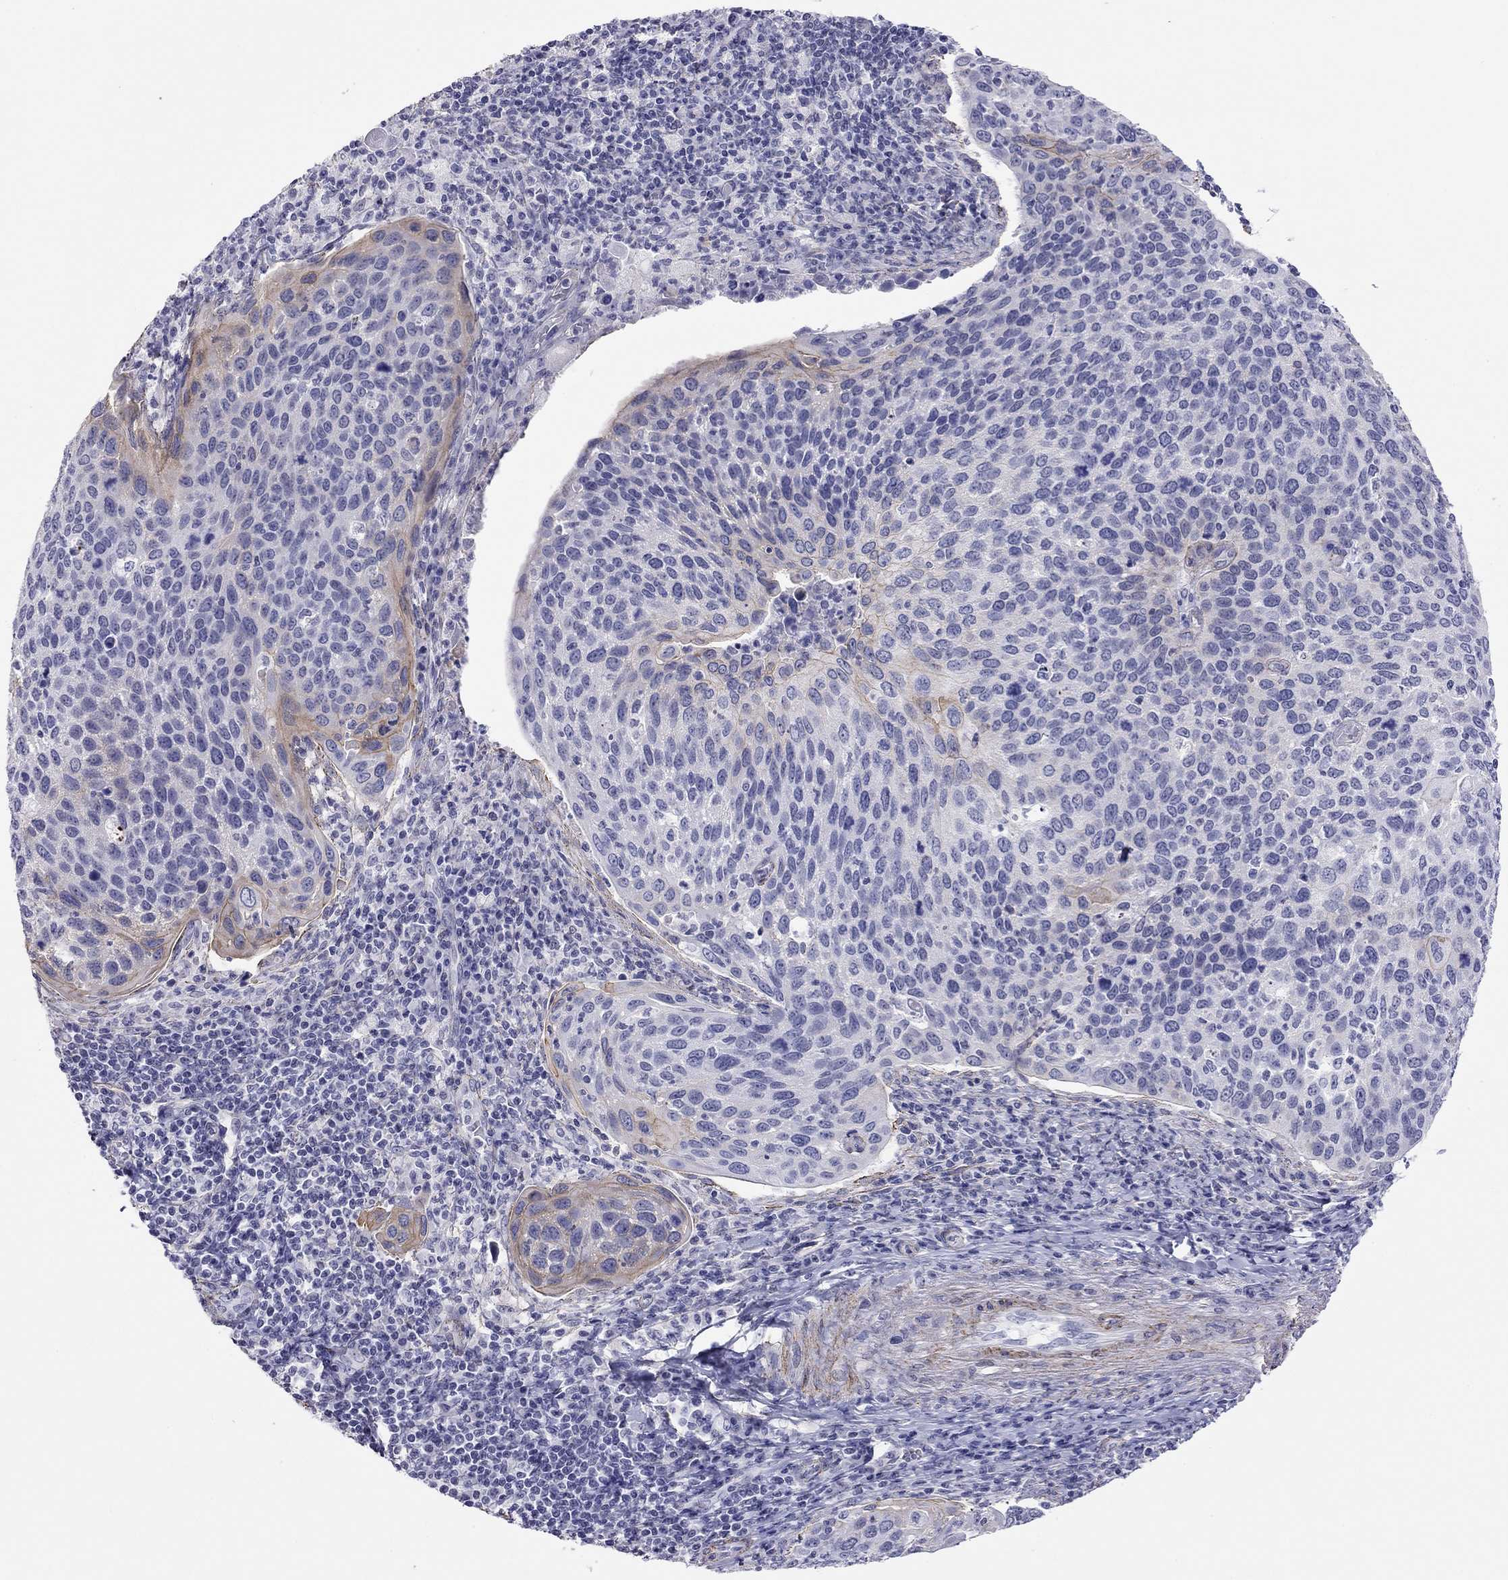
{"staining": {"intensity": "moderate", "quantity": "<25%", "location": "cytoplasmic/membranous"}, "tissue": "cervical cancer", "cell_type": "Tumor cells", "image_type": "cancer", "snomed": [{"axis": "morphology", "description": "Squamous cell carcinoma, NOS"}, {"axis": "topography", "description": "Cervix"}], "caption": "Human cervical cancer stained for a protein (brown) demonstrates moderate cytoplasmic/membranous positive positivity in approximately <25% of tumor cells.", "gene": "MYMX", "patient": {"sex": "female", "age": 54}}